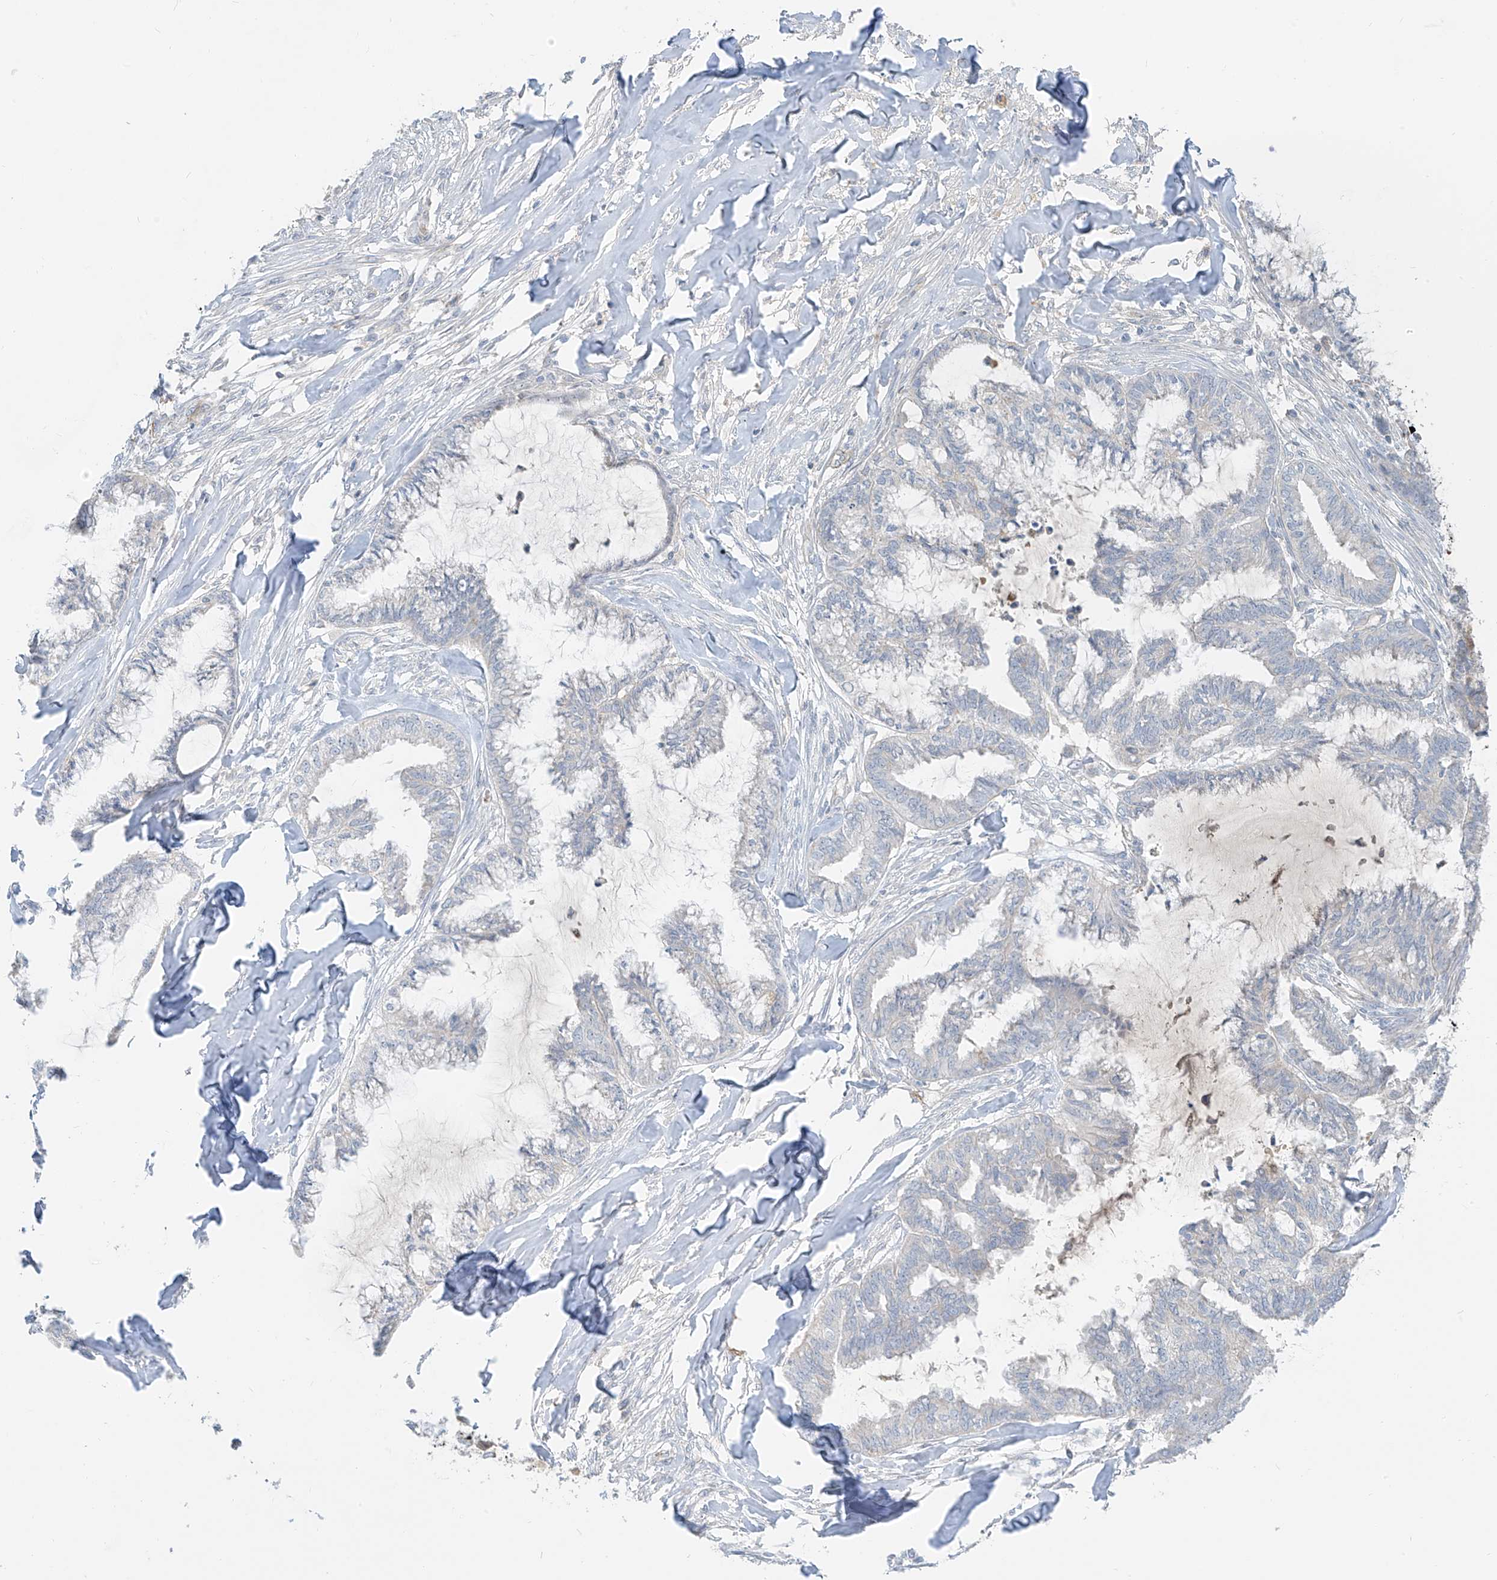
{"staining": {"intensity": "negative", "quantity": "none", "location": "none"}, "tissue": "endometrial cancer", "cell_type": "Tumor cells", "image_type": "cancer", "snomed": [{"axis": "morphology", "description": "Adenocarcinoma, NOS"}, {"axis": "topography", "description": "Endometrium"}], "caption": "The immunohistochemistry (IHC) photomicrograph has no significant positivity in tumor cells of adenocarcinoma (endometrial) tissue. (DAB (3,3'-diaminobenzidine) immunohistochemistry, high magnification).", "gene": "C2orf42", "patient": {"sex": "female", "age": 86}}